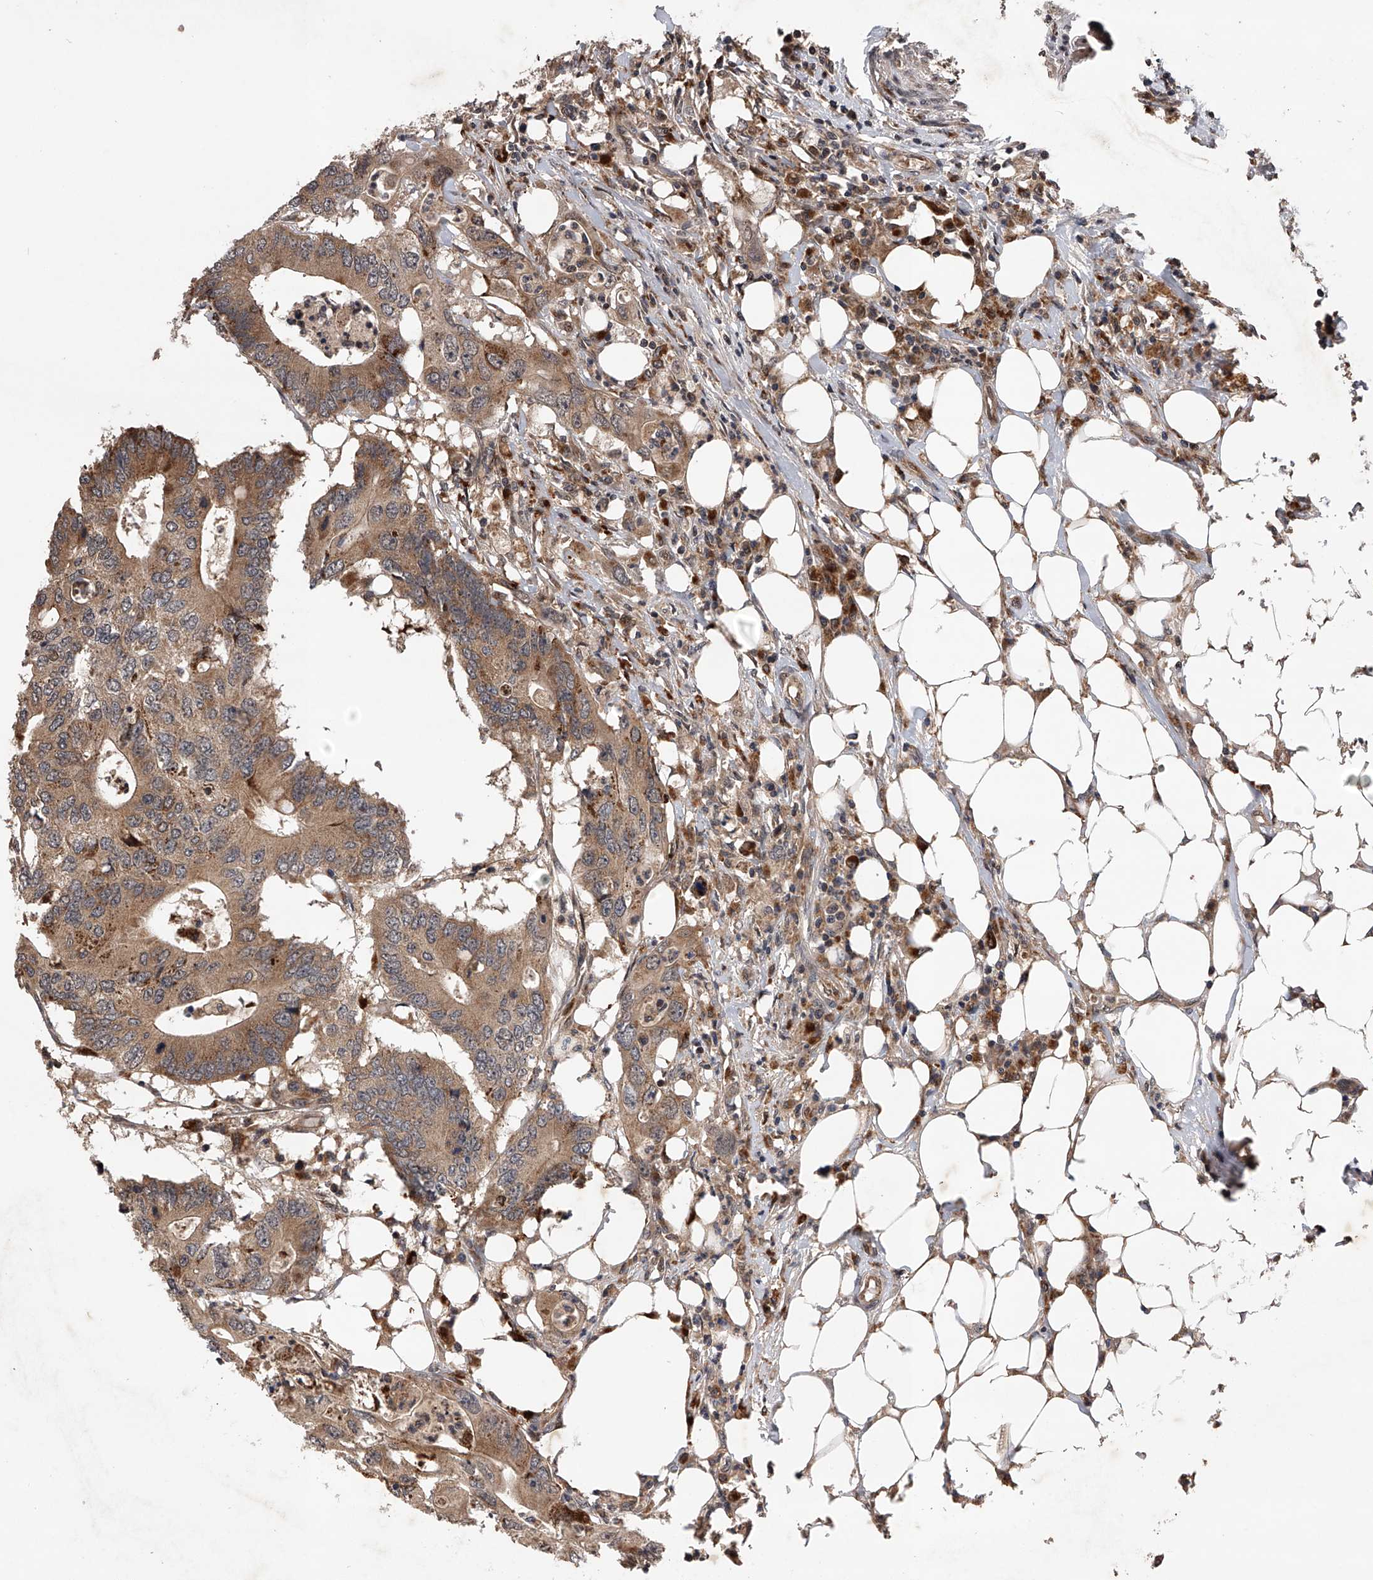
{"staining": {"intensity": "moderate", "quantity": ">75%", "location": "cytoplasmic/membranous"}, "tissue": "colorectal cancer", "cell_type": "Tumor cells", "image_type": "cancer", "snomed": [{"axis": "morphology", "description": "Adenocarcinoma, NOS"}, {"axis": "topography", "description": "Colon"}], "caption": "Brown immunohistochemical staining in human adenocarcinoma (colorectal) reveals moderate cytoplasmic/membranous positivity in approximately >75% of tumor cells. The protein of interest is stained brown, and the nuclei are stained in blue (DAB IHC with brightfield microscopy, high magnification).", "gene": "MAP3K11", "patient": {"sex": "male", "age": 71}}